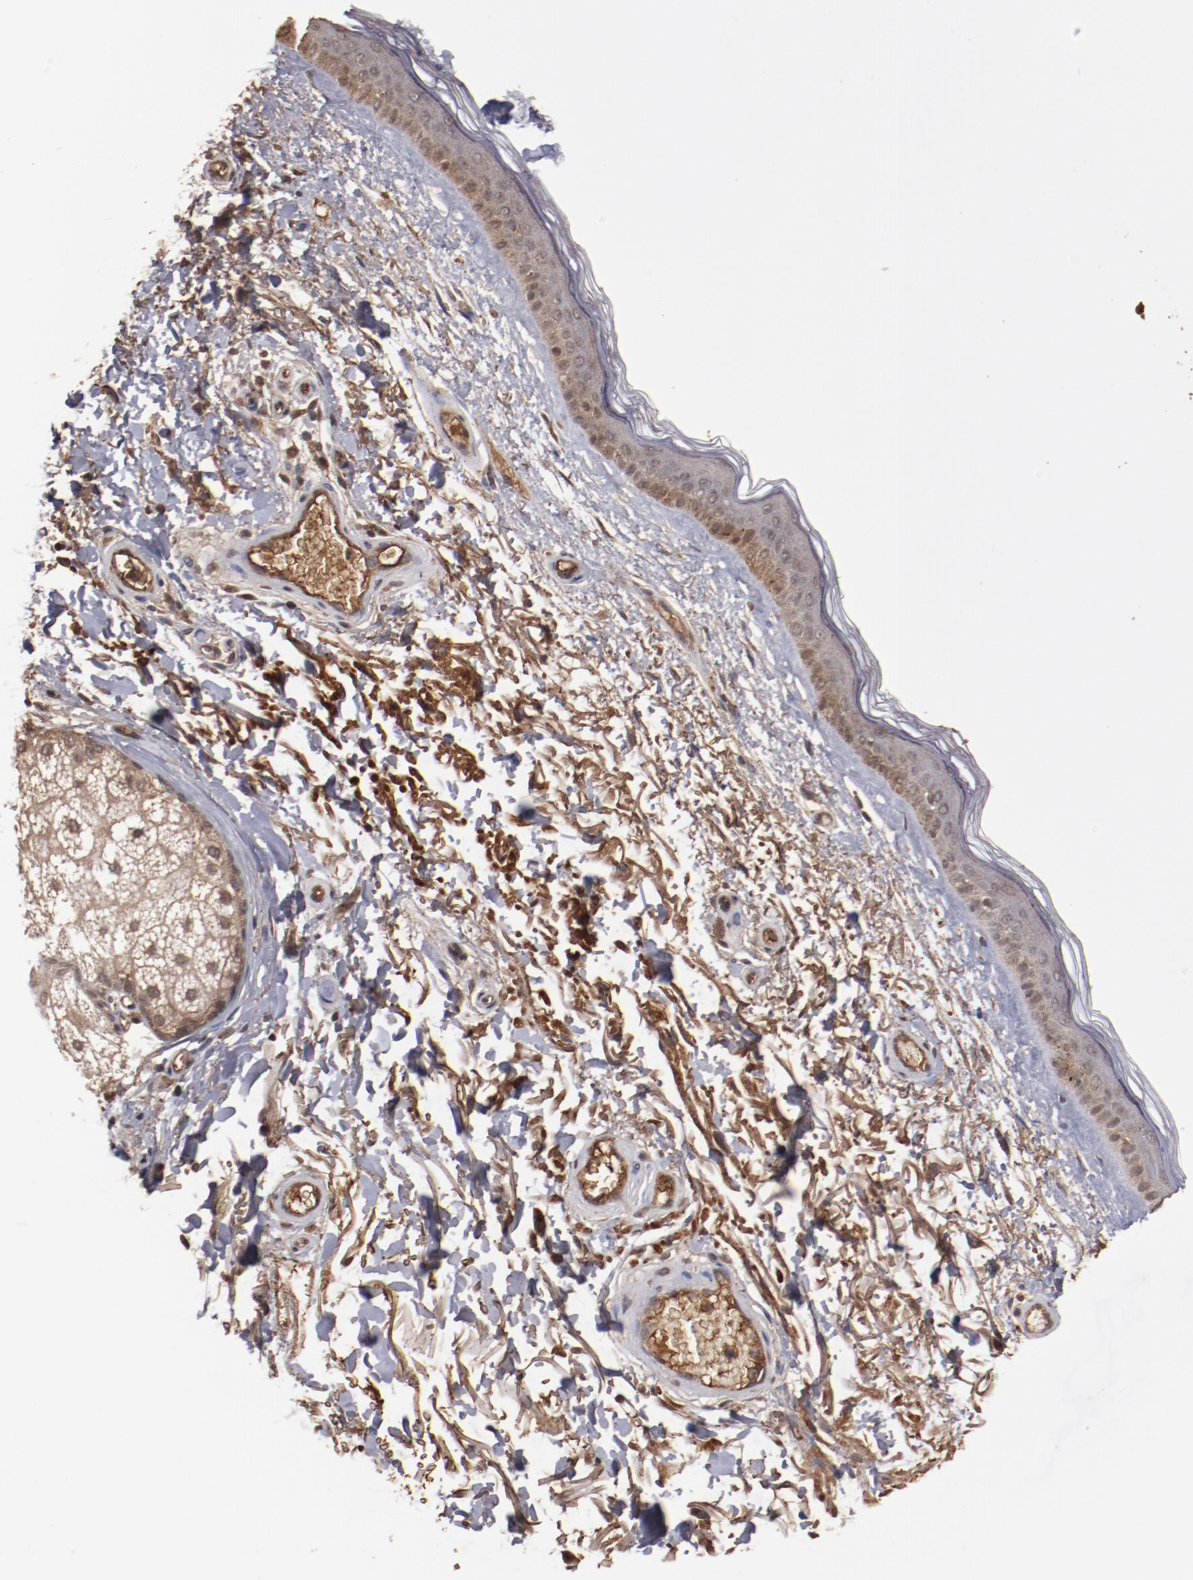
{"staining": {"intensity": "moderate", "quantity": "25%-75%", "location": "cytoplasmic/membranous"}, "tissue": "skin", "cell_type": "Fibroblasts", "image_type": "normal", "snomed": [{"axis": "morphology", "description": "Normal tissue, NOS"}, {"axis": "topography", "description": "Skin"}], "caption": "Immunohistochemistry photomicrograph of normal skin: skin stained using immunohistochemistry reveals medium levels of moderate protein expression localized specifically in the cytoplasmic/membranous of fibroblasts, appearing as a cytoplasmic/membranous brown color.", "gene": "TENM1", "patient": {"sex": "male", "age": 63}}